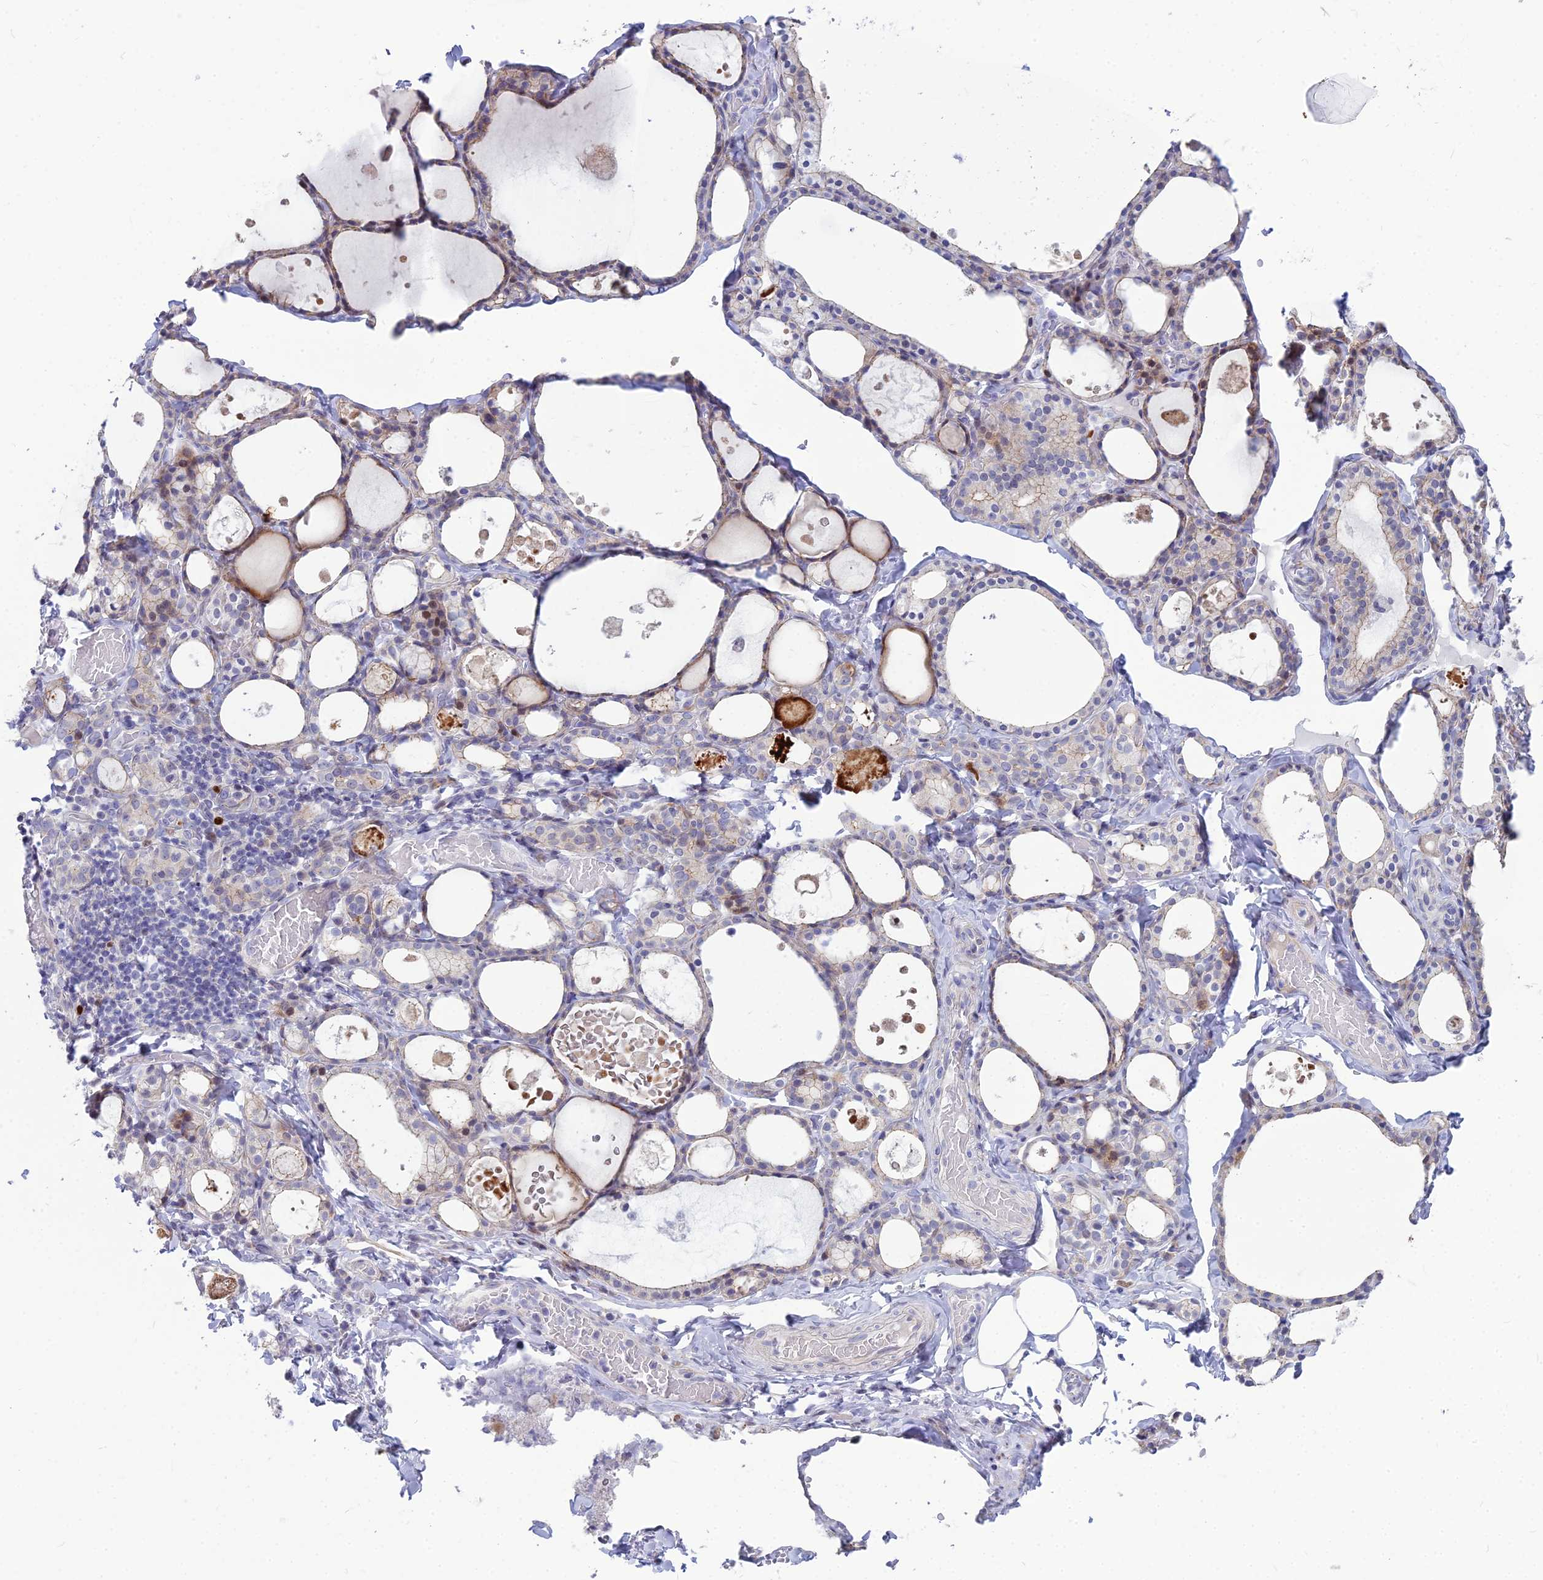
{"staining": {"intensity": "weak", "quantity": "25%-75%", "location": "cytoplasmic/membranous"}, "tissue": "thyroid gland", "cell_type": "Glandular cells", "image_type": "normal", "snomed": [{"axis": "morphology", "description": "Normal tissue, NOS"}, {"axis": "topography", "description": "Thyroid gland"}], "caption": "Immunohistochemistry (IHC) image of normal thyroid gland stained for a protein (brown), which exhibits low levels of weak cytoplasmic/membranous staining in about 25%-75% of glandular cells.", "gene": "ENSG00000285920", "patient": {"sex": "male", "age": 56}}